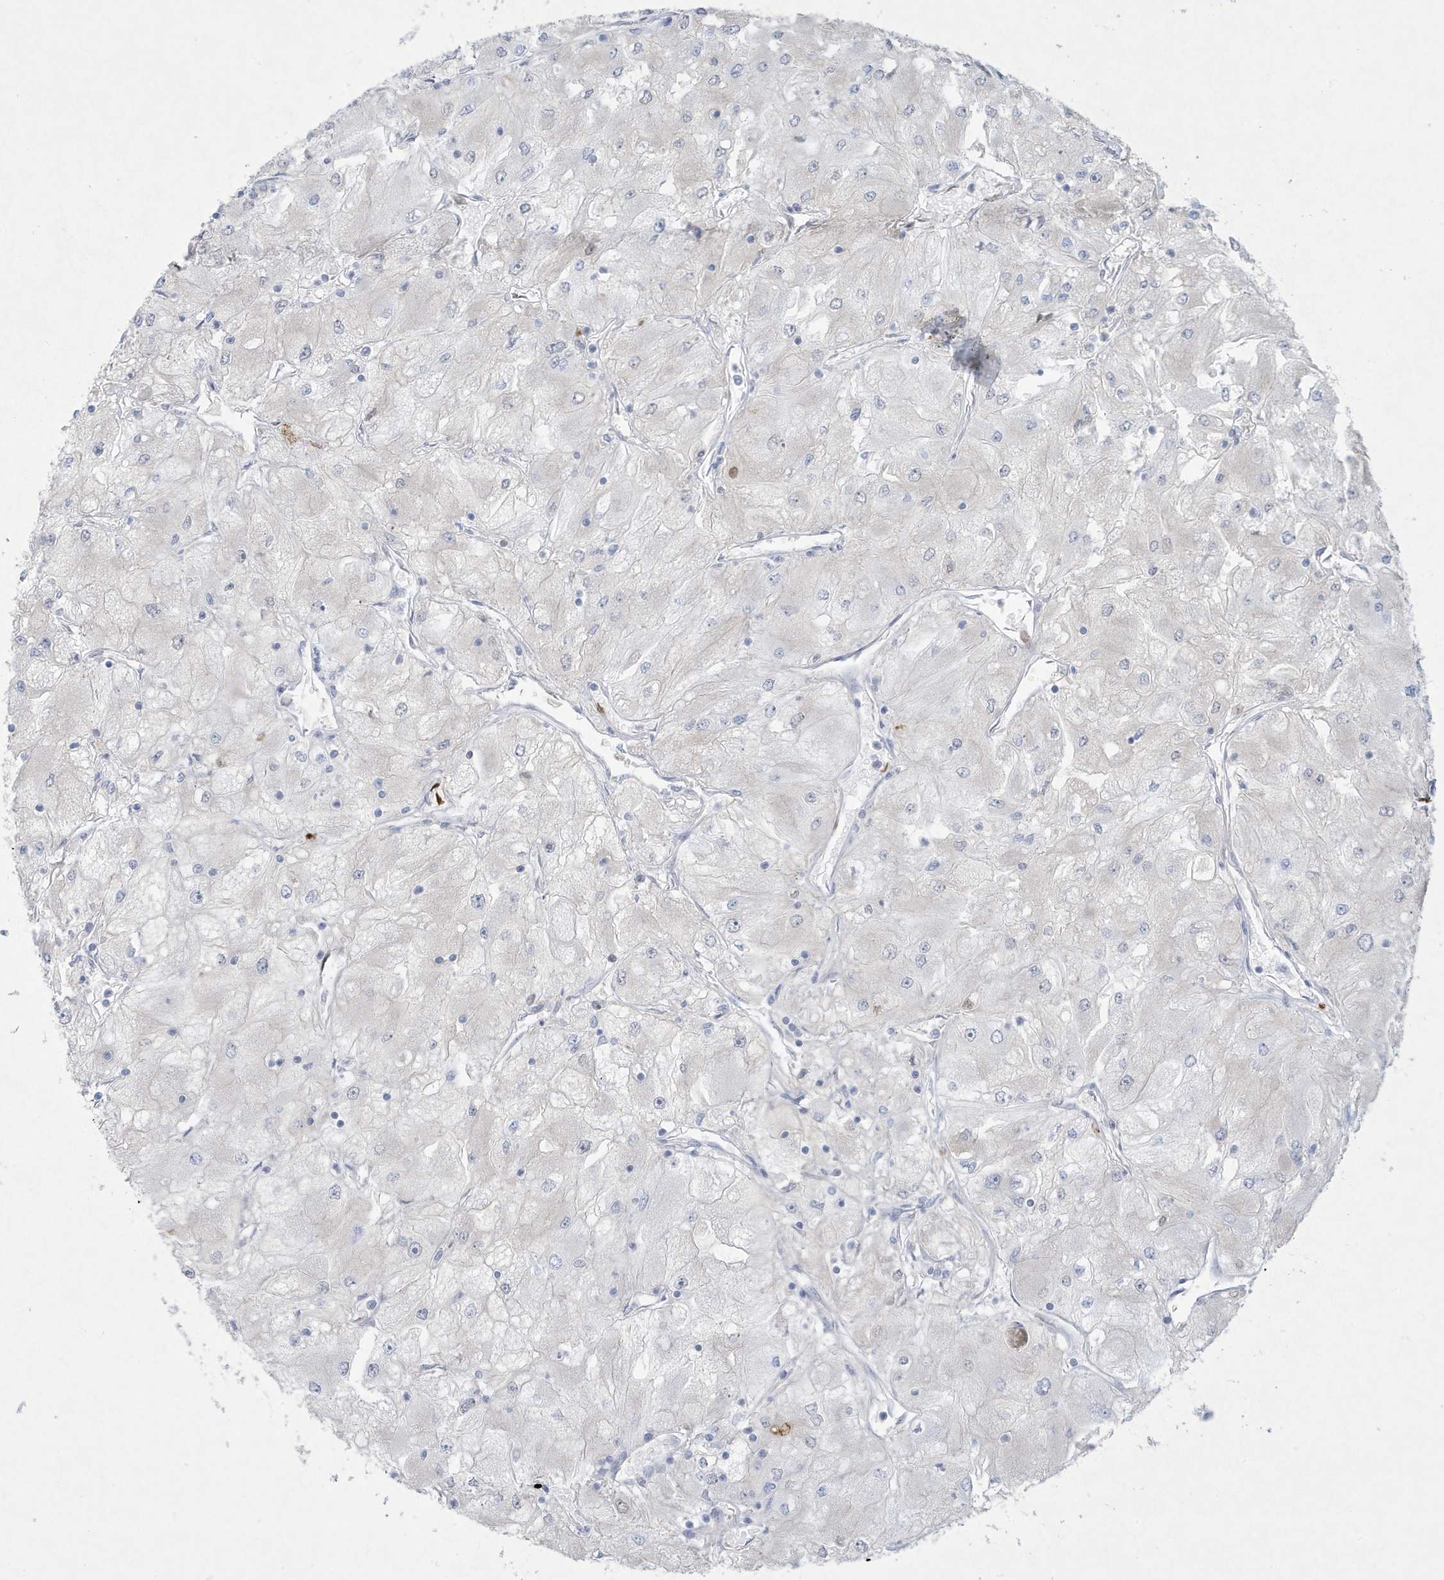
{"staining": {"intensity": "negative", "quantity": "none", "location": "none"}, "tissue": "renal cancer", "cell_type": "Tumor cells", "image_type": "cancer", "snomed": [{"axis": "morphology", "description": "Adenocarcinoma, NOS"}, {"axis": "topography", "description": "Kidney"}], "caption": "Protein analysis of adenocarcinoma (renal) reveals no significant staining in tumor cells. (Immunohistochemistry, brightfield microscopy, high magnification).", "gene": "CCDC24", "patient": {"sex": "male", "age": 80}}